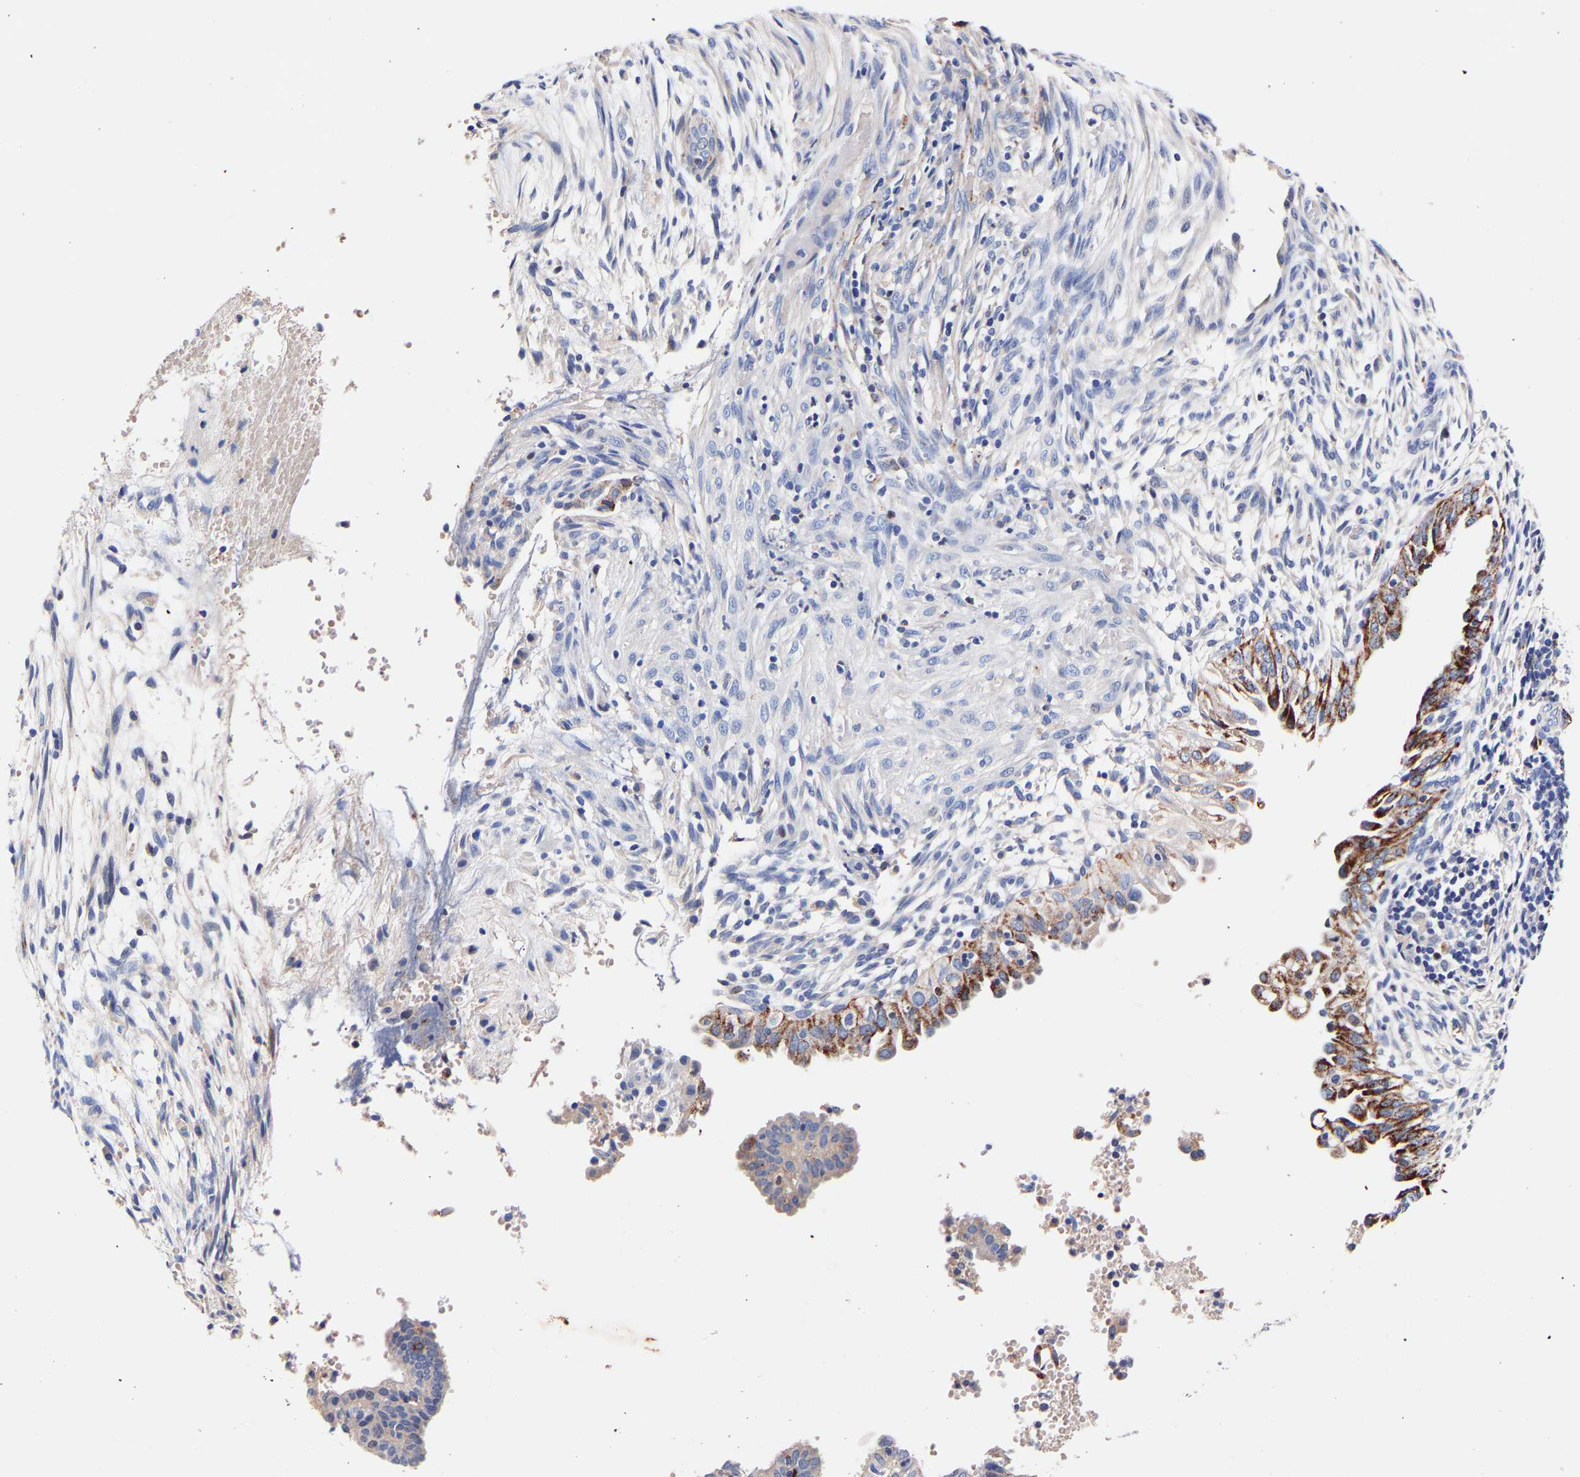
{"staining": {"intensity": "moderate", "quantity": ">75%", "location": "cytoplasmic/membranous"}, "tissue": "endometrial cancer", "cell_type": "Tumor cells", "image_type": "cancer", "snomed": [{"axis": "morphology", "description": "Adenocarcinoma, NOS"}, {"axis": "topography", "description": "Endometrium"}], "caption": "Human endometrial adenocarcinoma stained with a protein marker exhibits moderate staining in tumor cells.", "gene": "SEM1", "patient": {"sex": "female", "age": 58}}